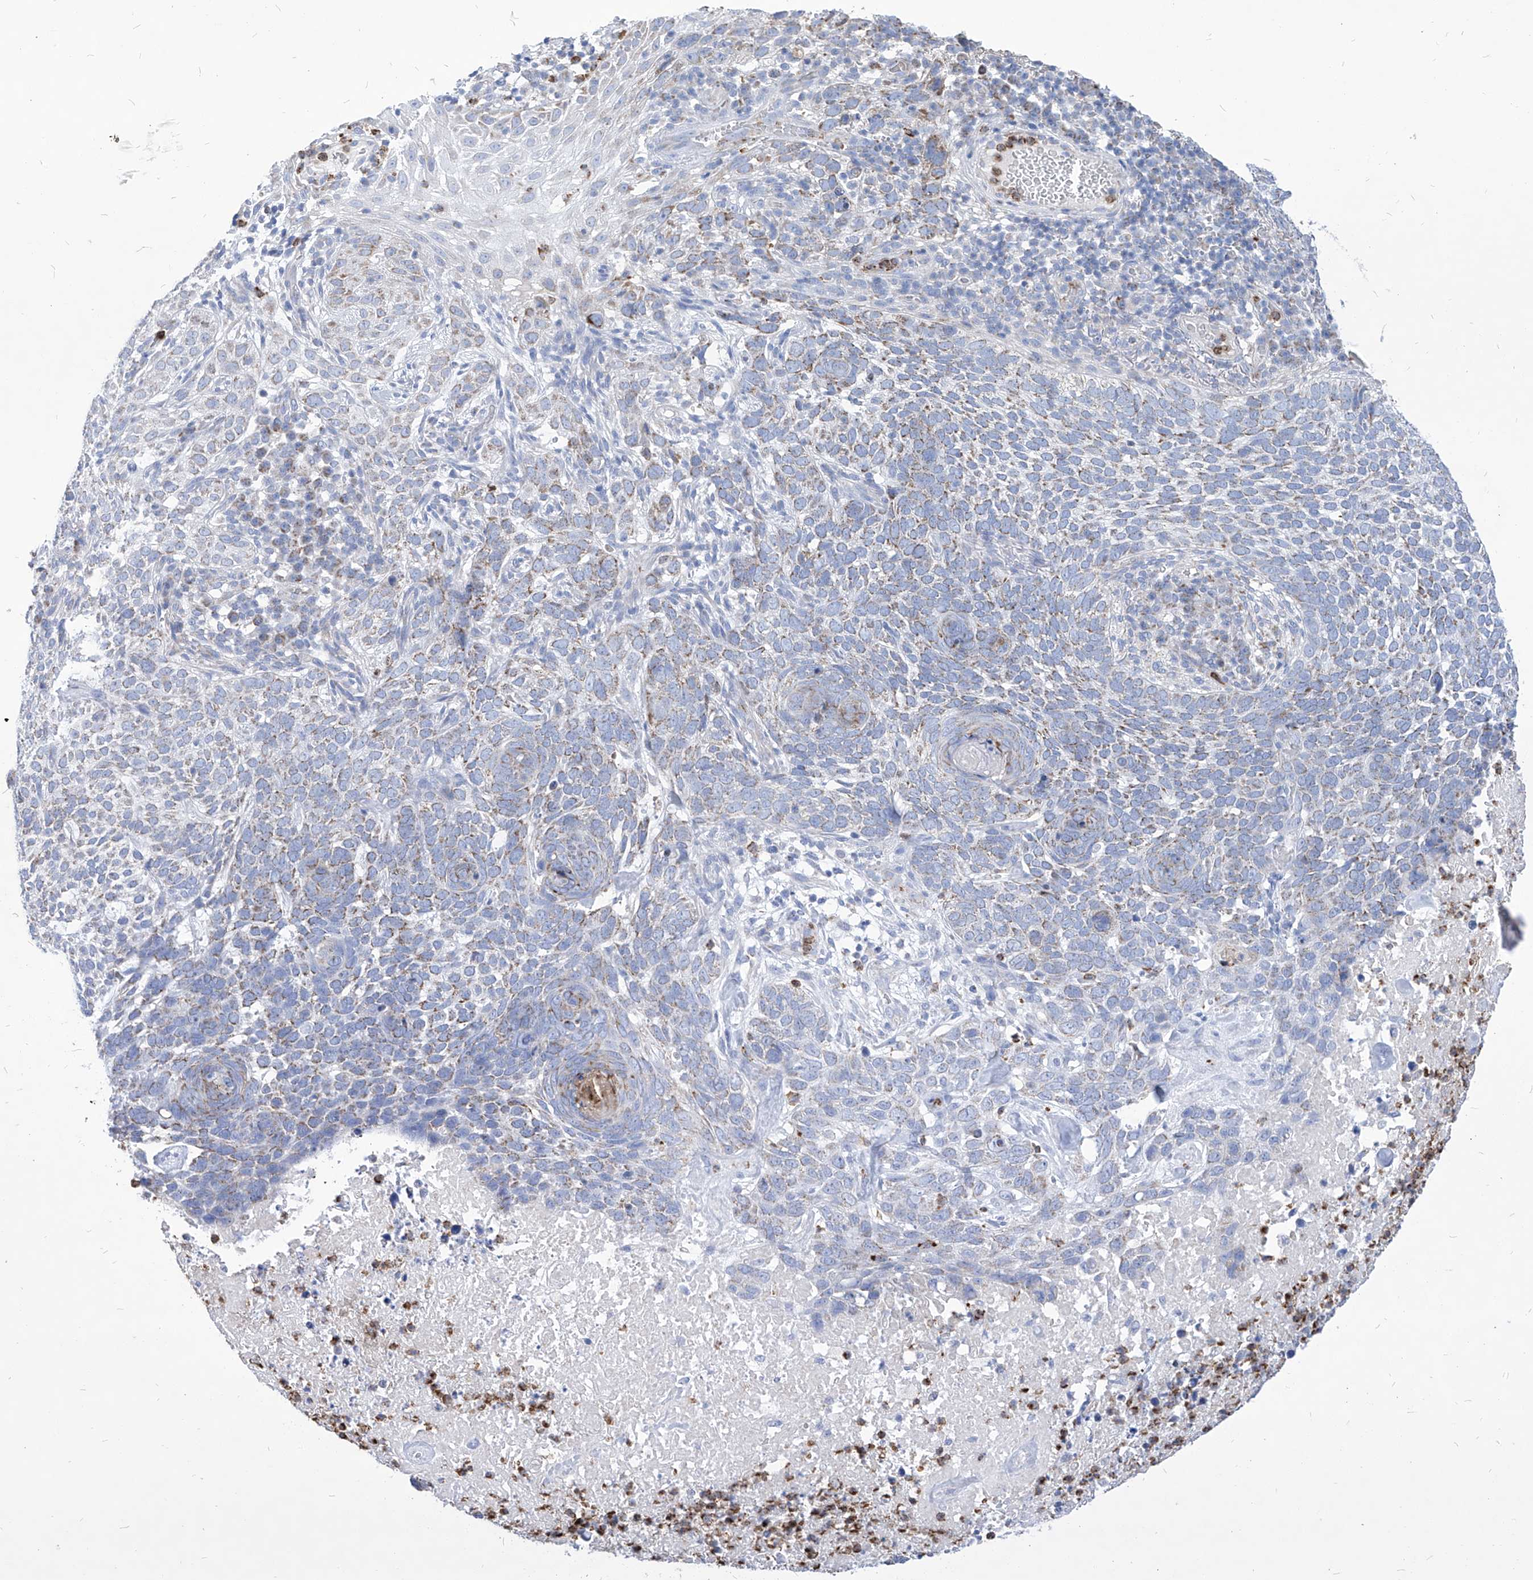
{"staining": {"intensity": "weak", "quantity": "<25%", "location": "cytoplasmic/membranous"}, "tissue": "skin cancer", "cell_type": "Tumor cells", "image_type": "cancer", "snomed": [{"axis": "morphology", "description": "Basal cell carcinoma"}, {"axis": "topography", "description": "Skin"}], "caption": "Immunohistochemistry (IHC) image of neoplastic tissue: skin cancer stained with DAB (3,3'-diaminobenzidine) displays no significant protein expression in tumor cells. Brightfield microscopy of immunohistochemistry stained with DAB (brown) and hematoxylin (blue), captured at high magnification.", "gene": "COQ3", "patient": {"sex": "female", "age": 64}}